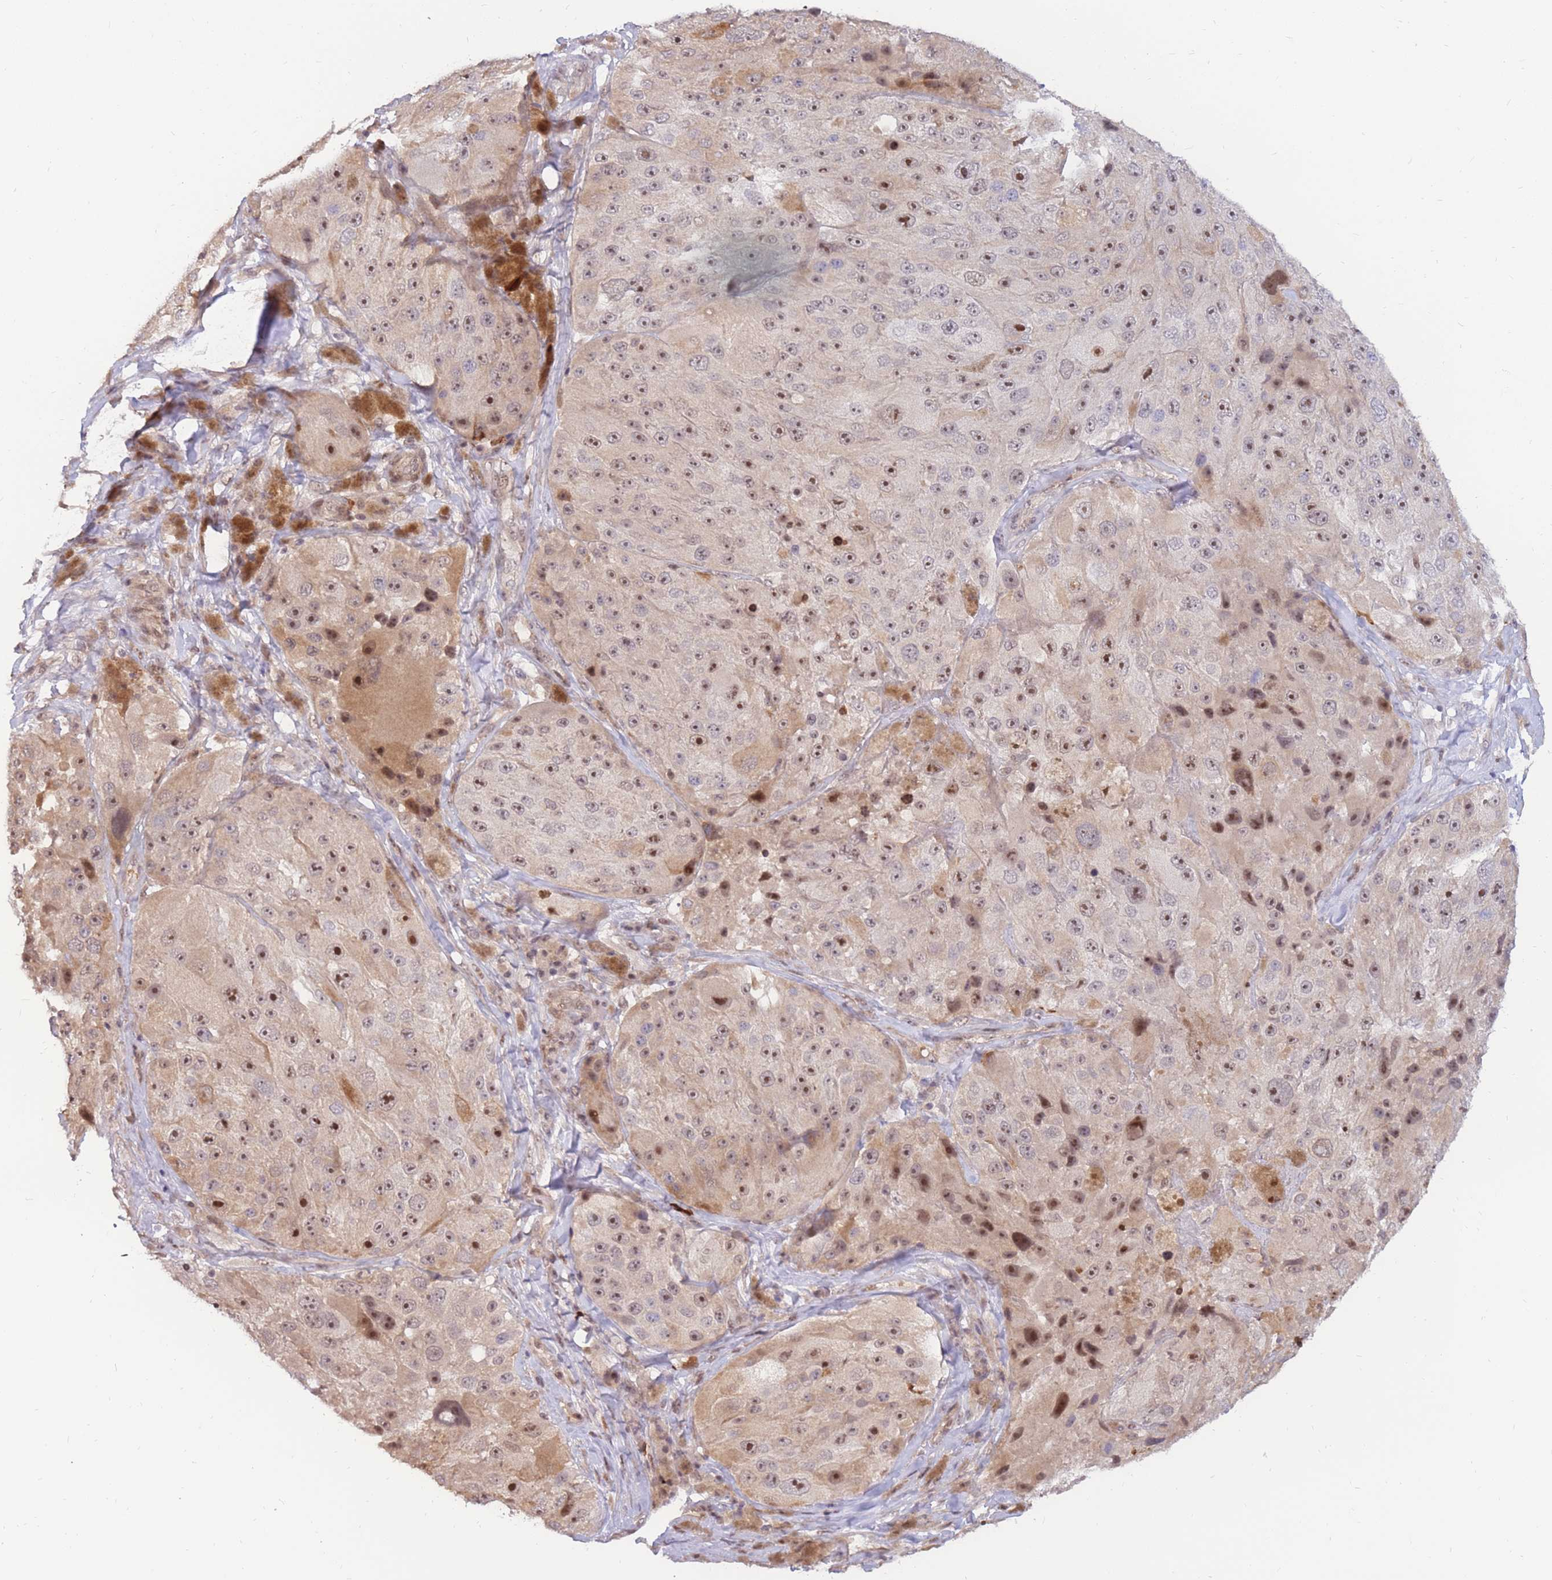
{"staining": {"intensity": "moderate", "quantity": ">75%", "location": "nuclear"}, "tissue": "melanoma", "cell_type": "Tumor cells", "image_type": "cancer", "snomed": [{"axis": "morphology", "description": "Malignant melanoma, Metastatic site"}, {"axis": "topography", "description": "Lymph node"}], "caption": "A medium amount of moderate nuclear expression is present in approximately >75% of tumor cells in melanoma tissue.", "gene": "ERICH6B", "patient": {"sex": "male", "age": 62}}